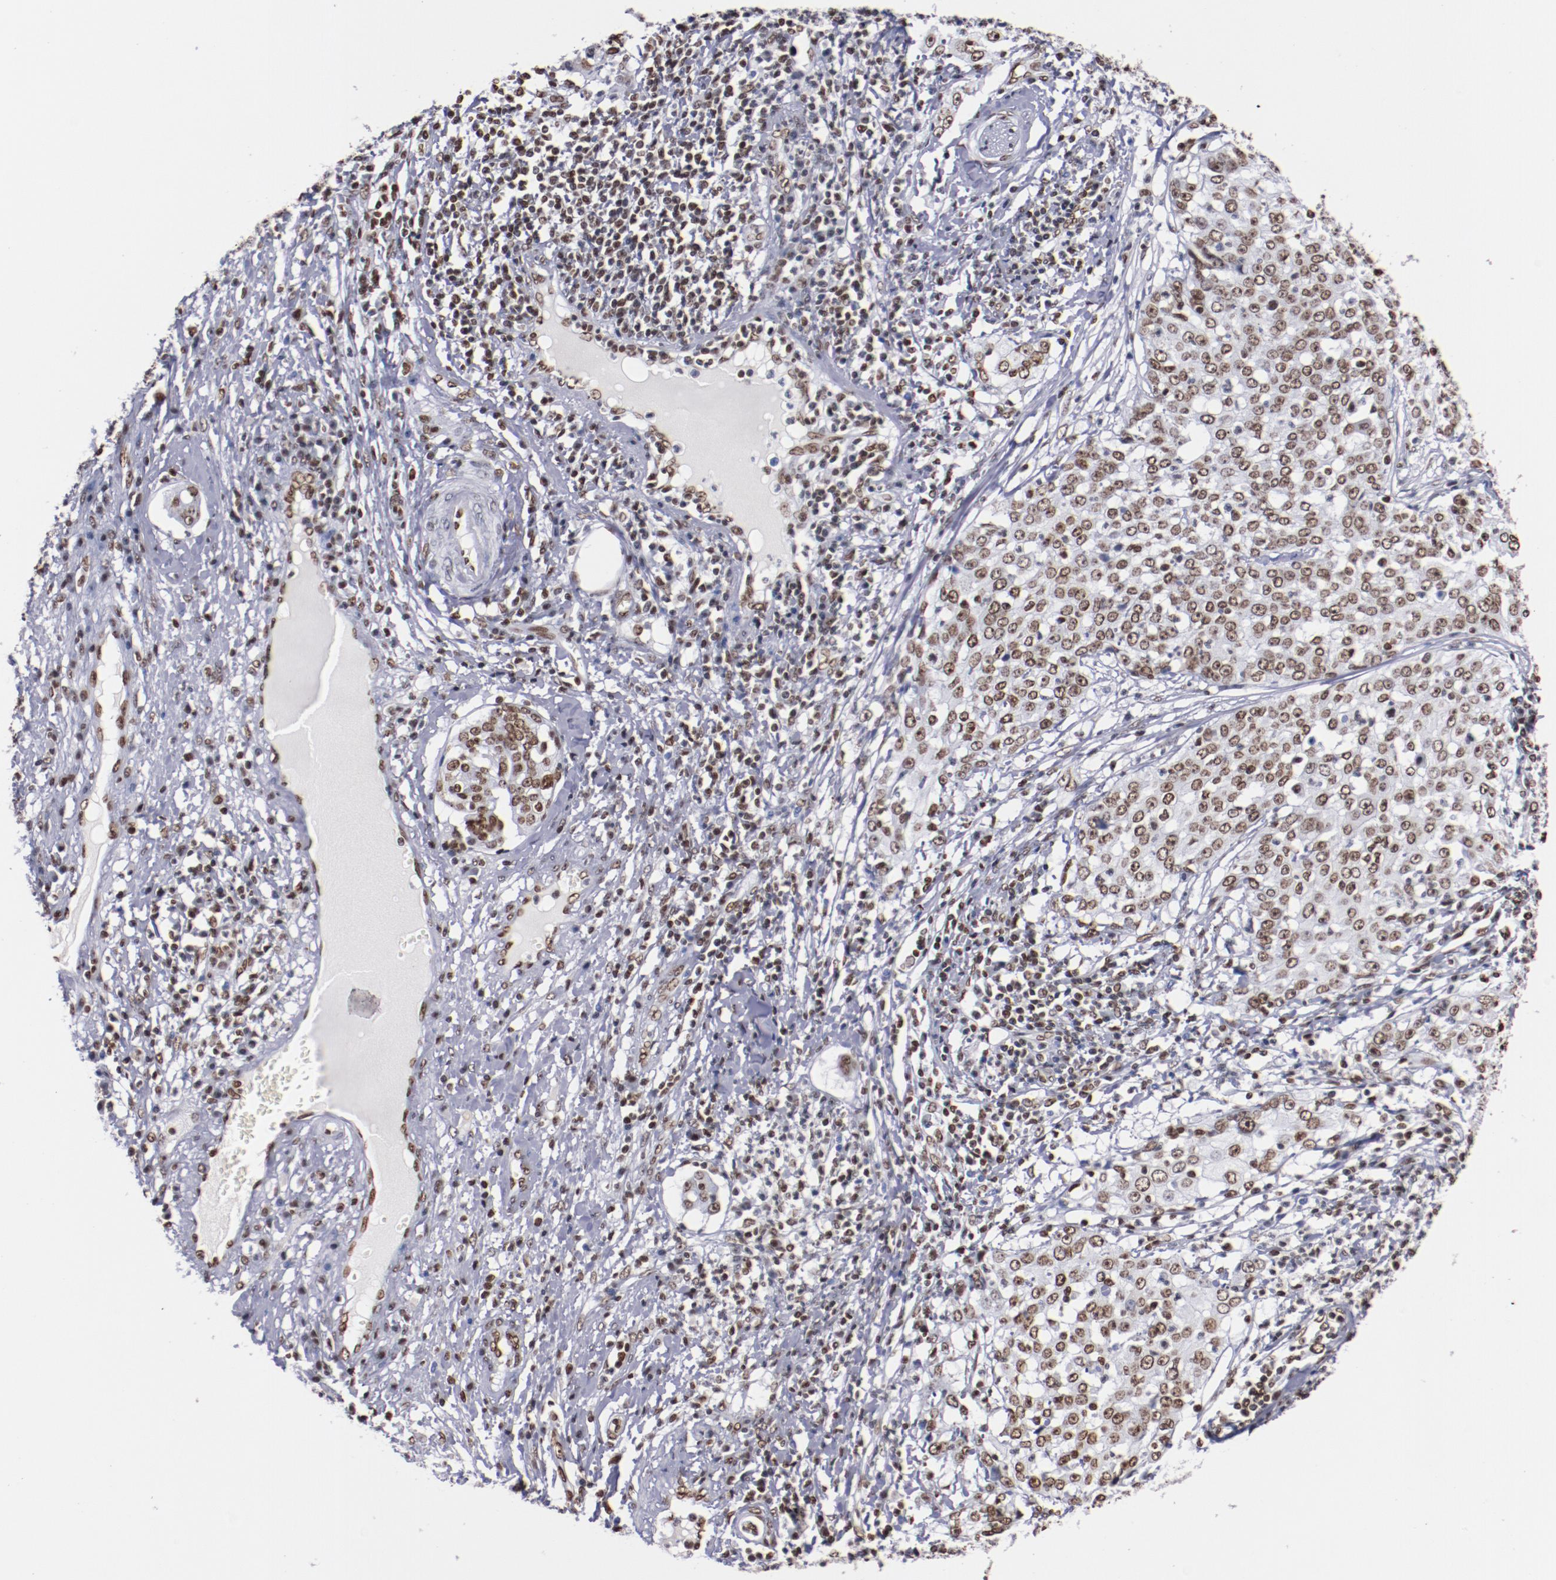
{"staining": {"intensity": "moderate", "quantity": ">75%", "location": "nuclear"}, "tissue": "cervical cancer", "cell_type": "Tumor cells", "image_type": "cancer", "snomed": [{"axis": "morphology", "description": "Squamous cell carcinoma, NOS"}, {"axis": "topography", "description": "Cervix"}], "caption": "Cervical squamous cell carcinoma was stained to show a protein in brown. There is medium levels of moderate nuclear staining in approximately >75% of tumor cells. (DAB (3,3'-diaminobenzidine) IHC with brightfield microscopy, high magnification).", "gene": "IFI16", "patient": {"sex": "female", "age": 39}}